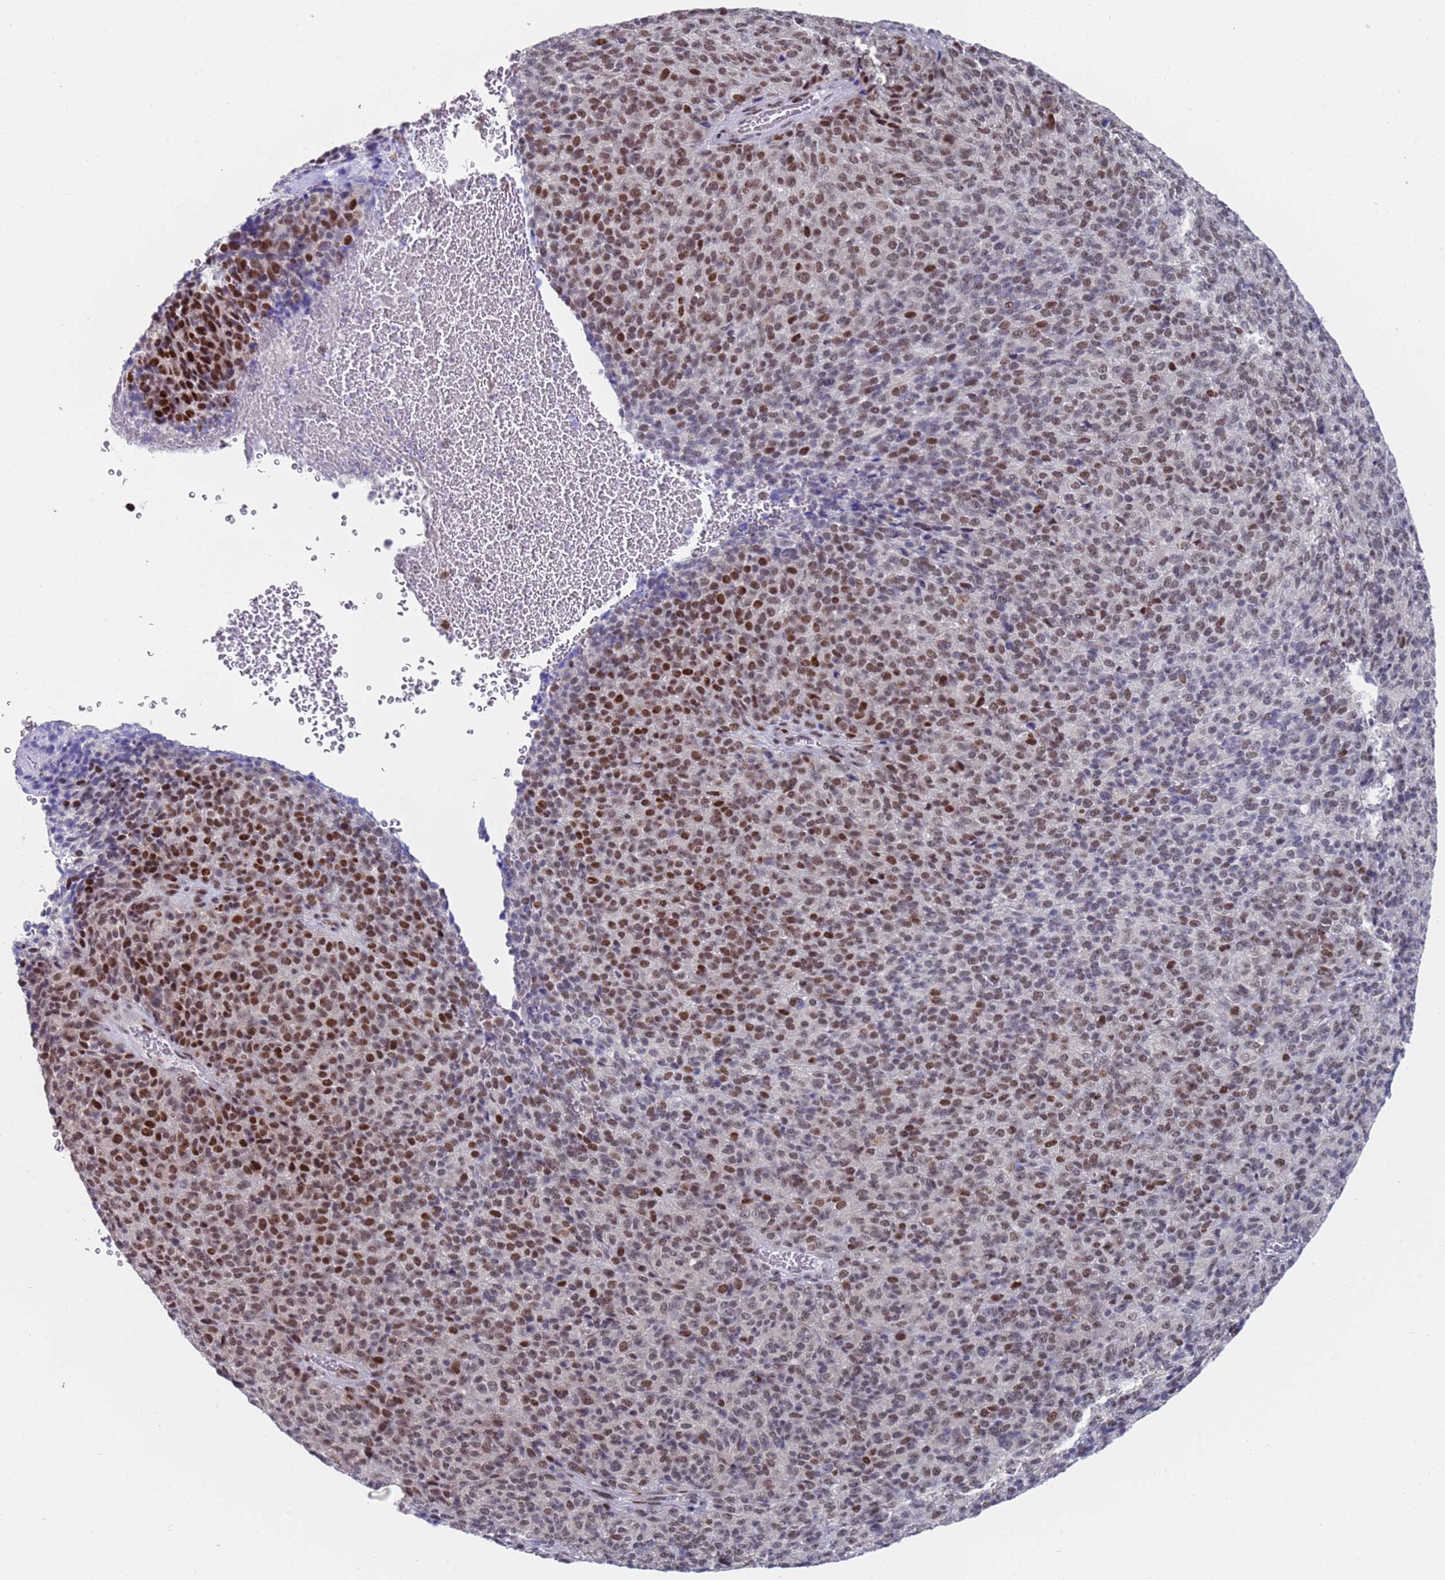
{"staining": {"intensity": "strong", "quantity": ">75%", "location": "nuclear"}, "tissue": "melanoma", "cell_type": "Tumor cells", "image_type": "cancer", "snomed": [{"axis": "morphology", "description": "Malignant melanoma, Metastatic site"}, {"axis": "topography", "description": "Brain"}], "caption": "IHC of human melanoma exhibits high levels of strong nuclear positivity in about >75% of tumor cells.", "gene": "COPS6", "patient": {"sex": "female", "age": 56}}